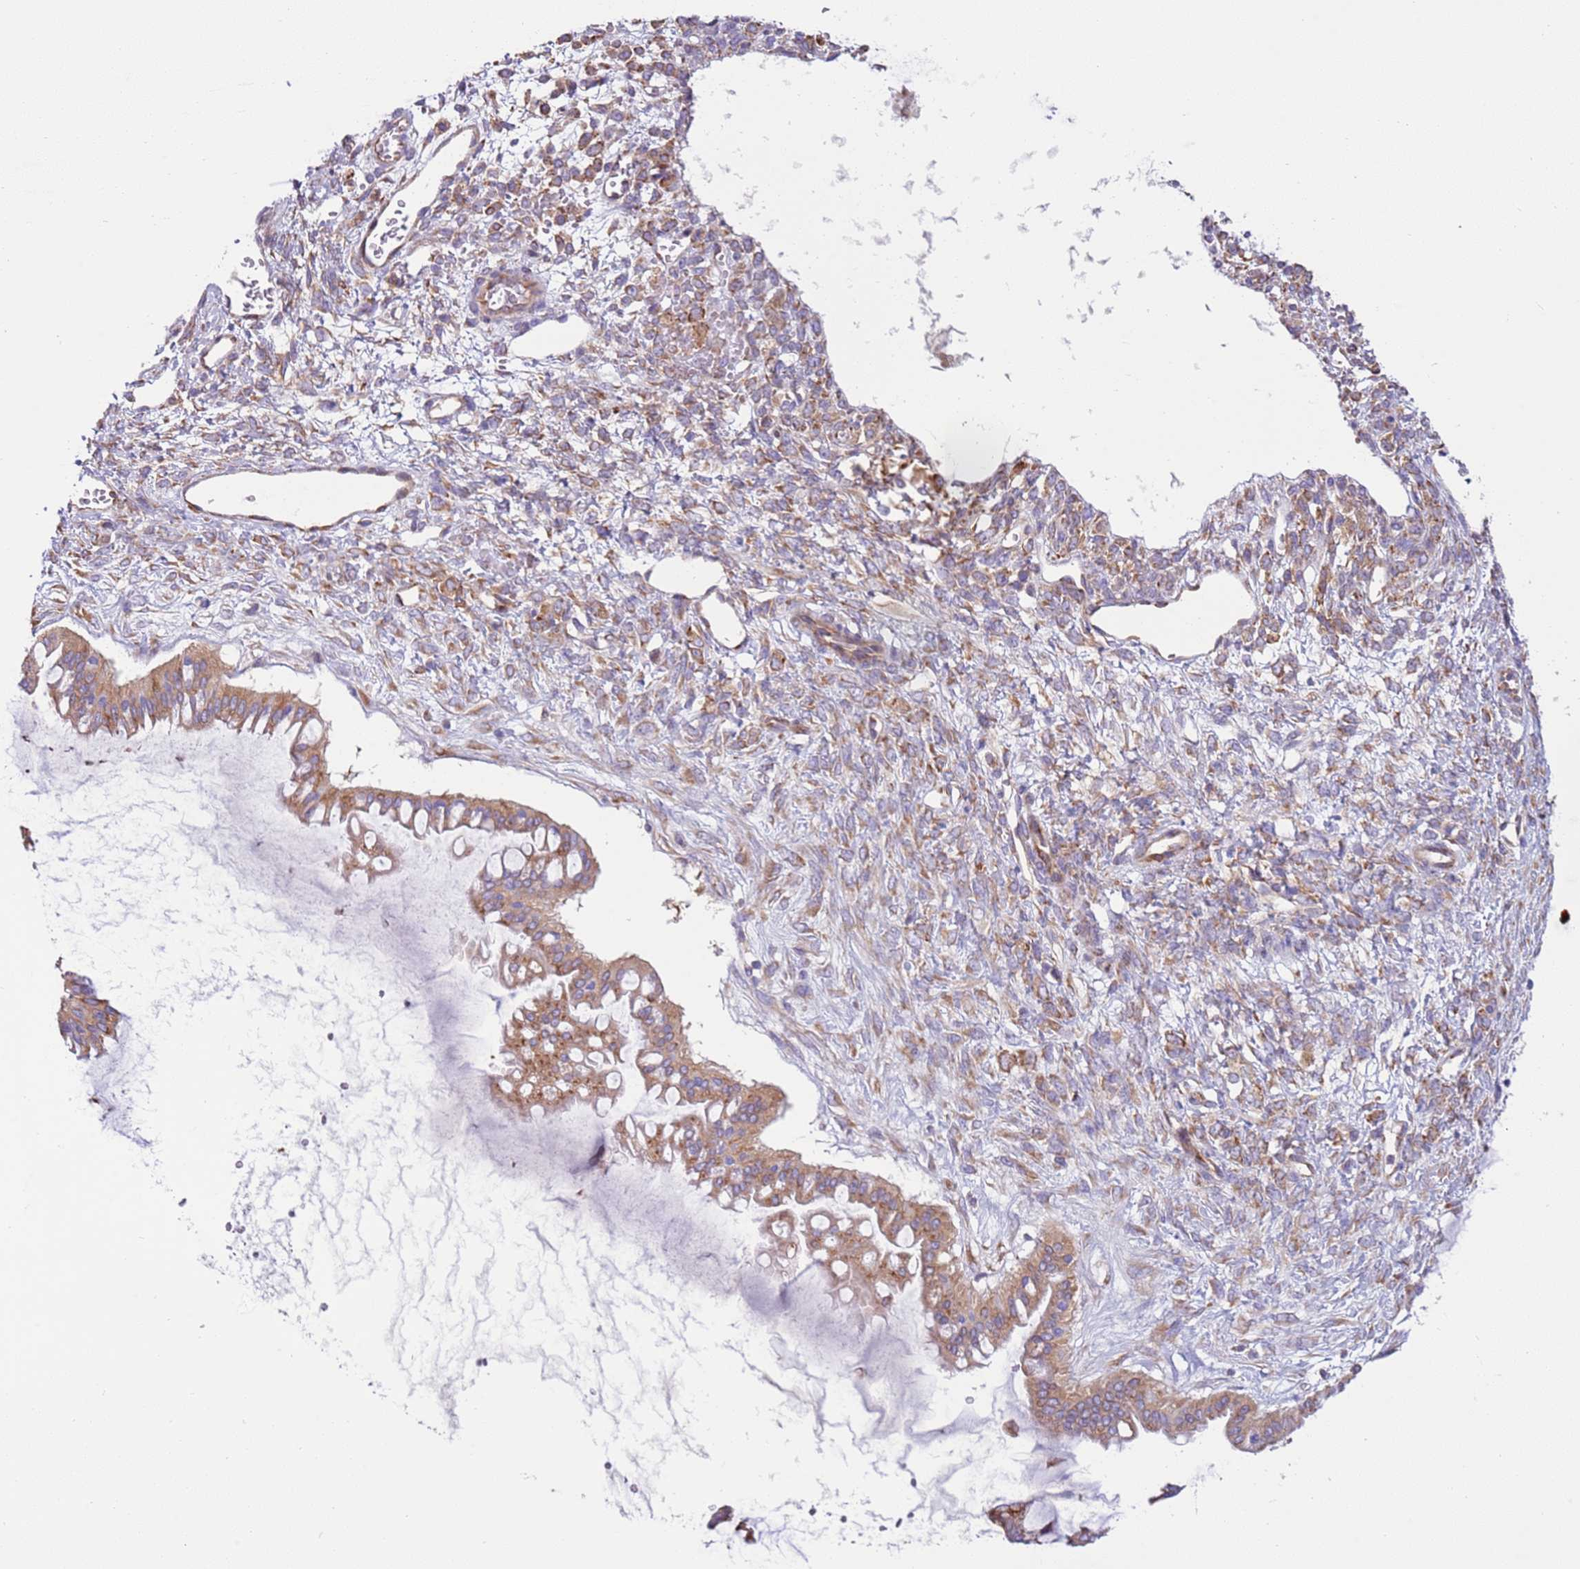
{"staining": {"intensity": "moderate", "quantity": ">75%", "location": "cytoplasmic/membranous"}, "tissue": "ovarian cancer", "cell_type": "Tumor cells", "image_type": "cancer", "snomed": [{"axis": "morphology", "description": "Cystadenocarcinoma, mucinous, NOS"}, {"axis": "topography", "description": "Ovary"}], "caption": "This is an image of immunohistochemistry staining of mucinous cystadenocarcinoma (ovarian), which shows moderate staining in the cytoplasmic/membranous of tumor cells.", "gene": "VARS1", "patient": {"sex": "female", "age": 73}}